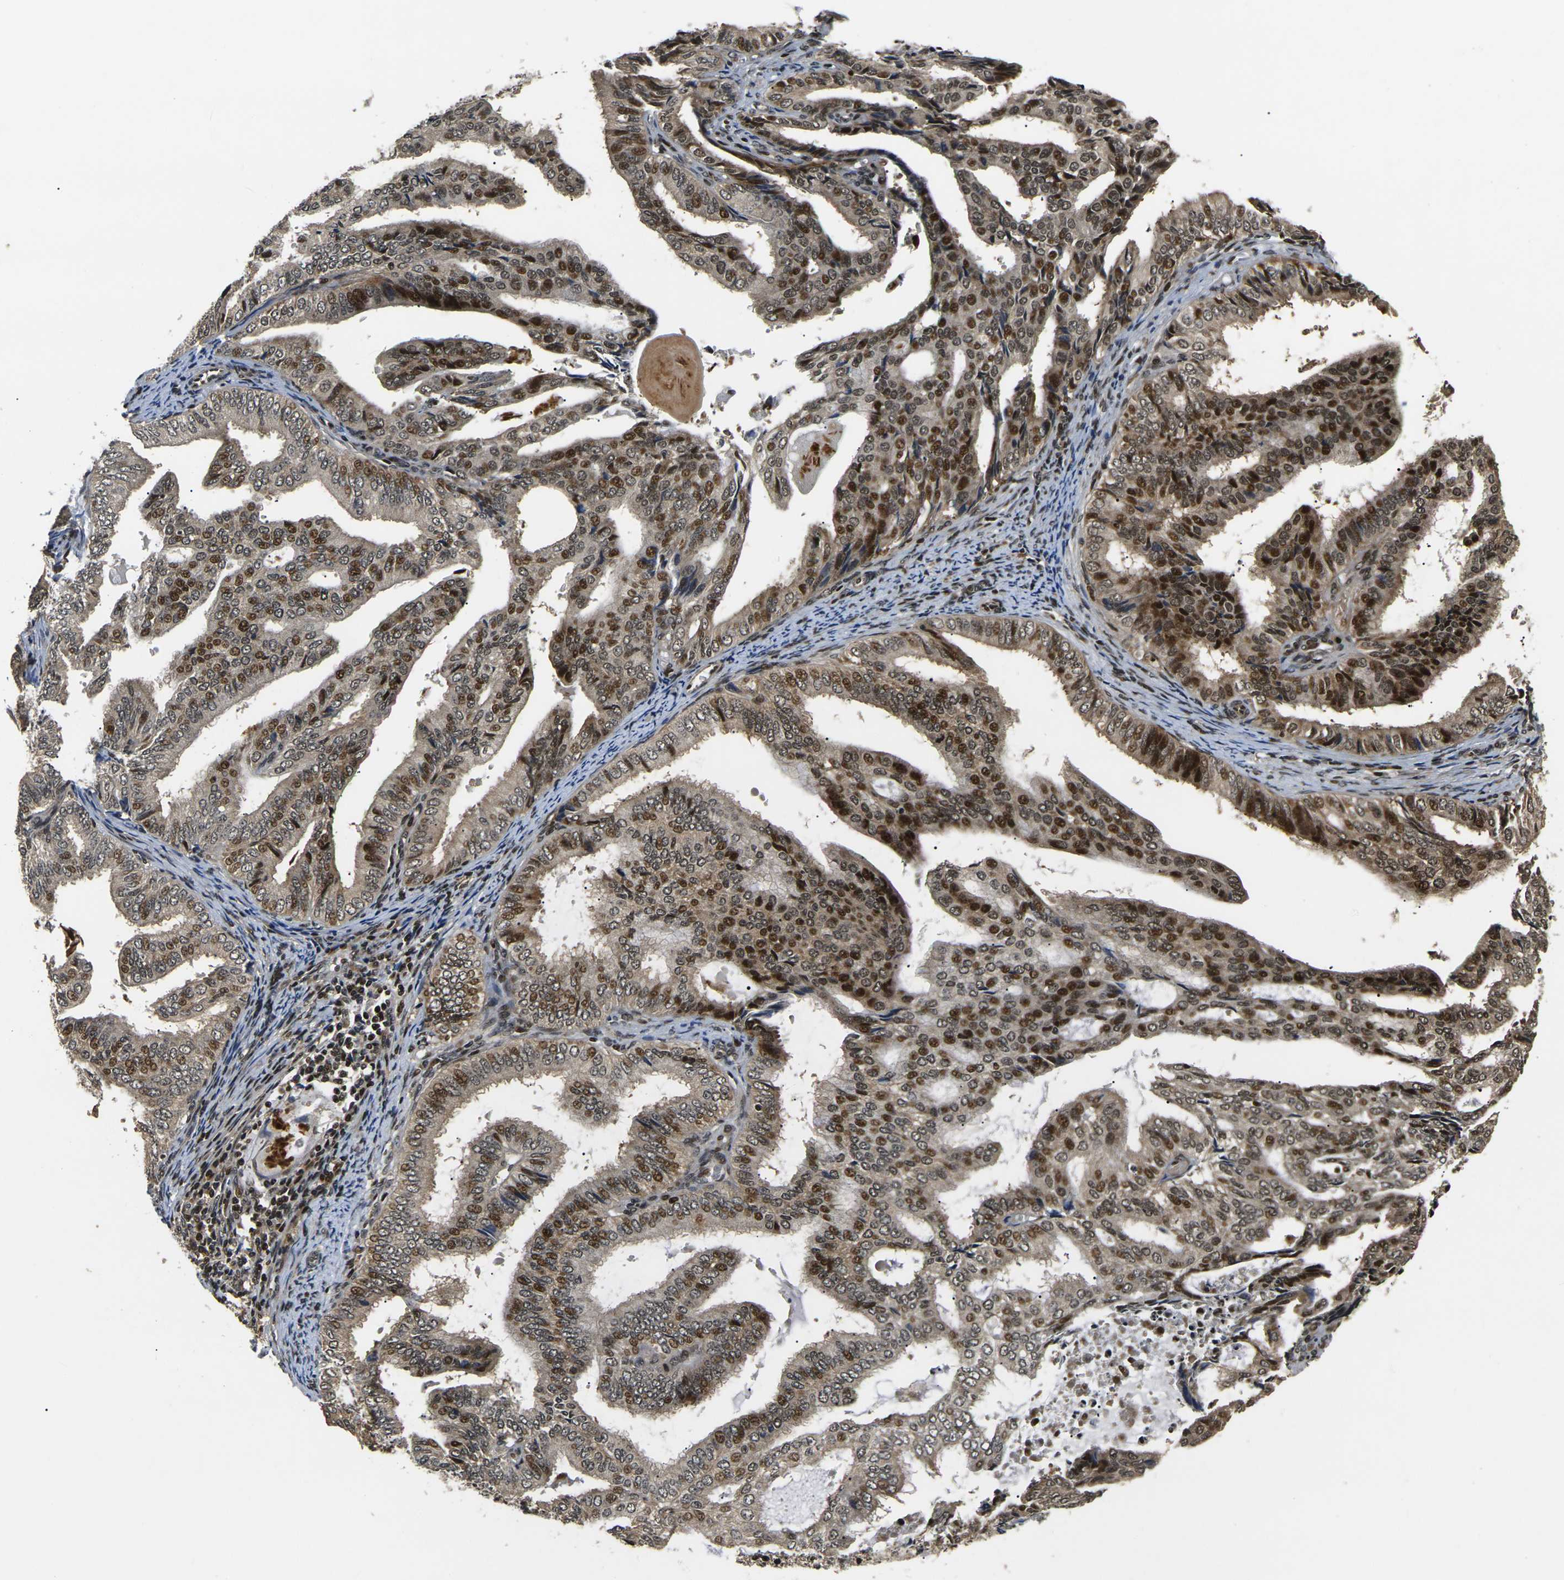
{"staining": {"intensity": "strong", "quantity": ">75%", "location": "cytoplasmic/membranous,nuclear"}, "tissue": "endometrial cancer", "cell_type": "Tumor cells", "image_type": "cancer", "snomed": [{"axis": "morphology", "description": "Adenocarcinoma, NOS"}, {"axis": "topography", "description": "Endometrium"}], "caption": "Human endometrial adenocarcinoma stained with a brown dye demonstrates strong cytoplasmic/membranous and nuclear positive expression in about >75% of tumor cells.", "gene": "ACTL6A", "patient": {"sex": "female", "age": 58}}